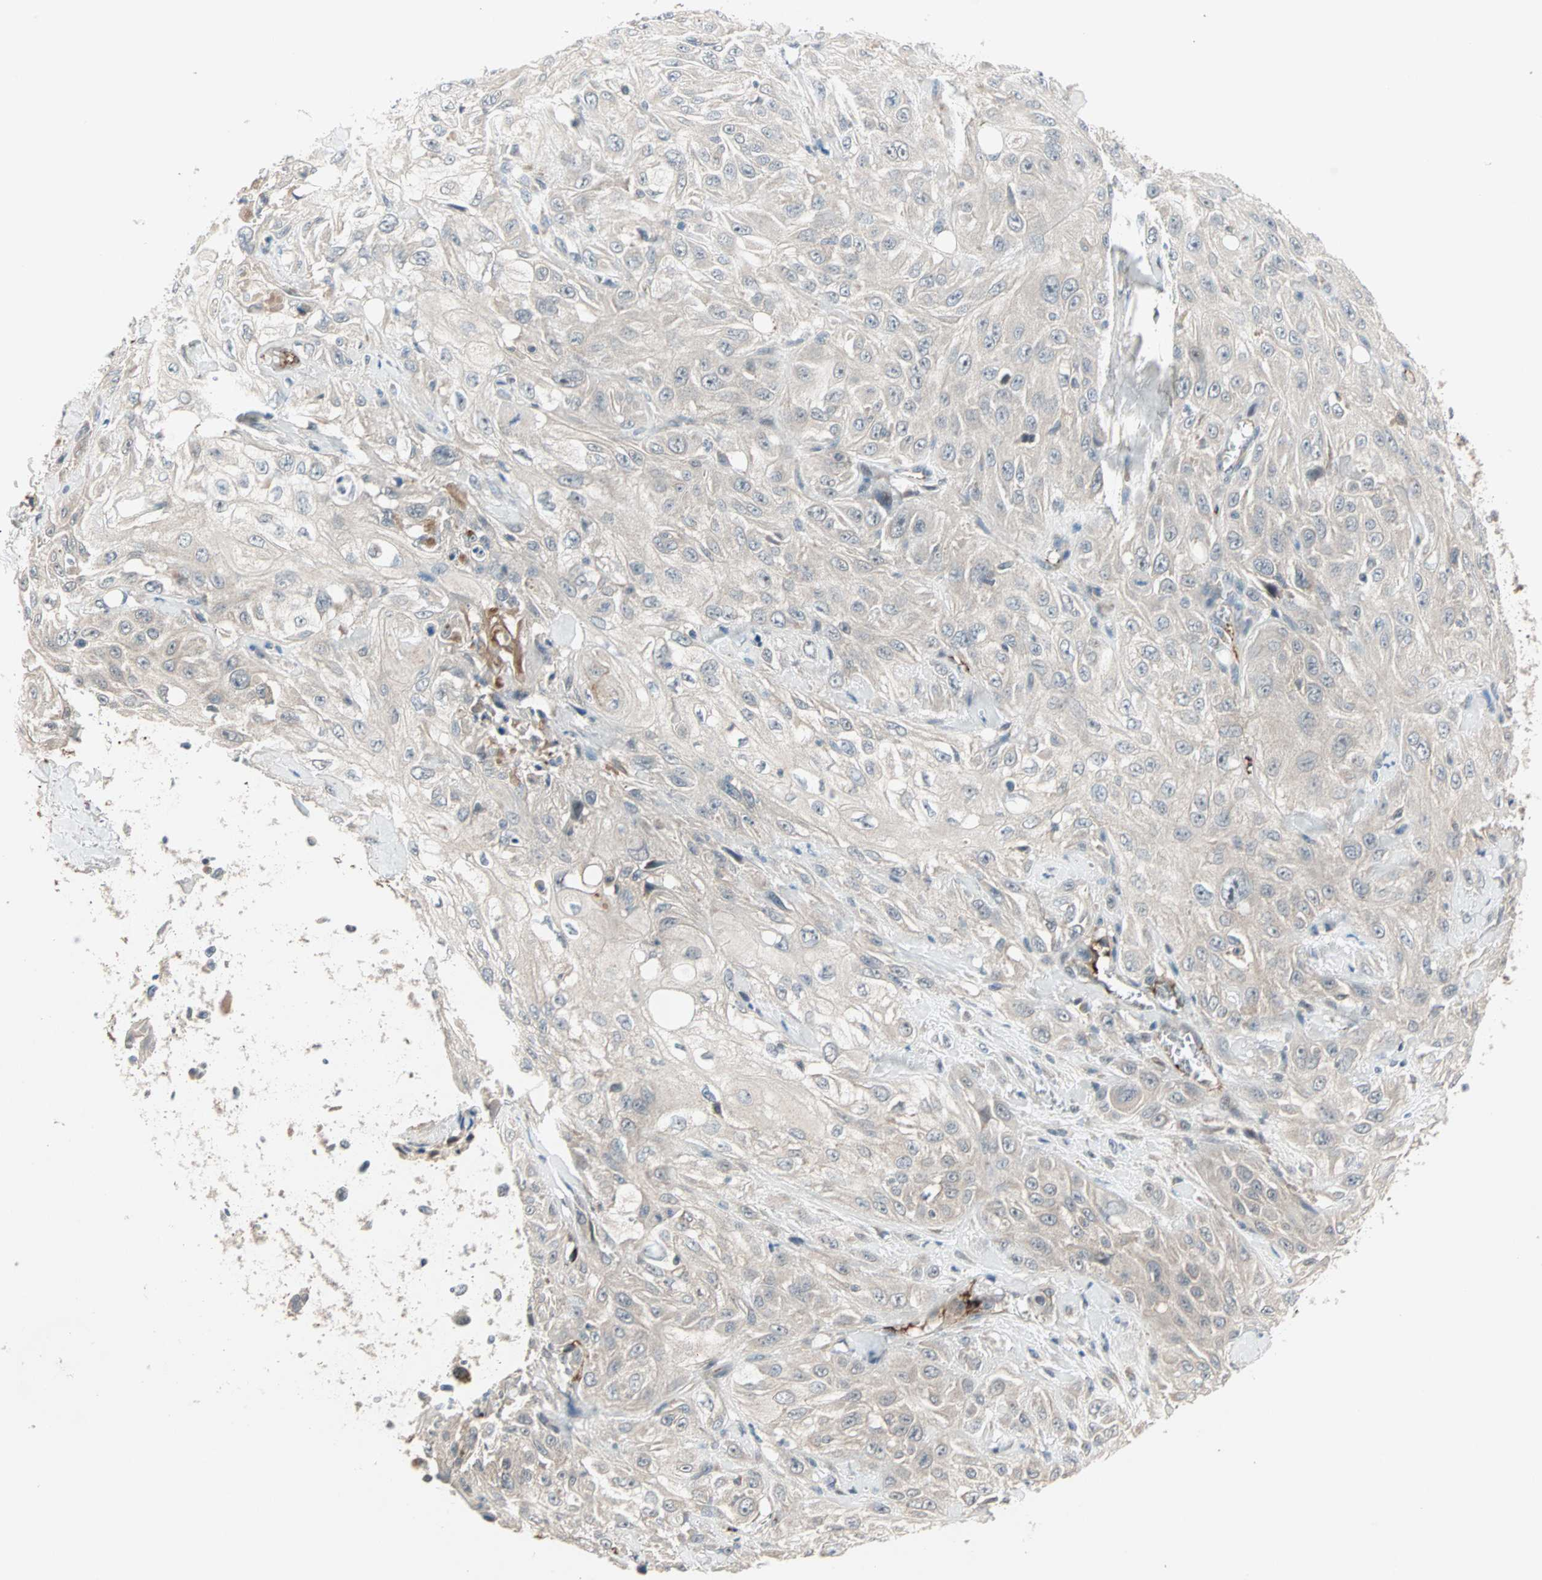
{"staining": {"intensity": "weak", "quantity": ">75%", "location": "cytoplasmic/membranous"}, "tissue": "skin cancer", "cell_type": "Tumor cells", "image_type": "cancer", "snomed": [{"axis": "morphology", "description": "Squamous cell carcinoma, NOS"}, {"axis": "morphology", "description": "Squamous cell carcinoma, metastatic, NOS"}, {"axis": "topography", "description": "Skin"}, {"axis": "topography", "description": "Lymph node"}], "caption": "Immunohistochemical staining of human skin cancer (squamous cell carcinoma) exhibits weak cytoplasmic/membranous protein expression in approximately >75% of tumor cells.", "gene": "PROS1", "patient": {"sex": "male", "age": 75}}